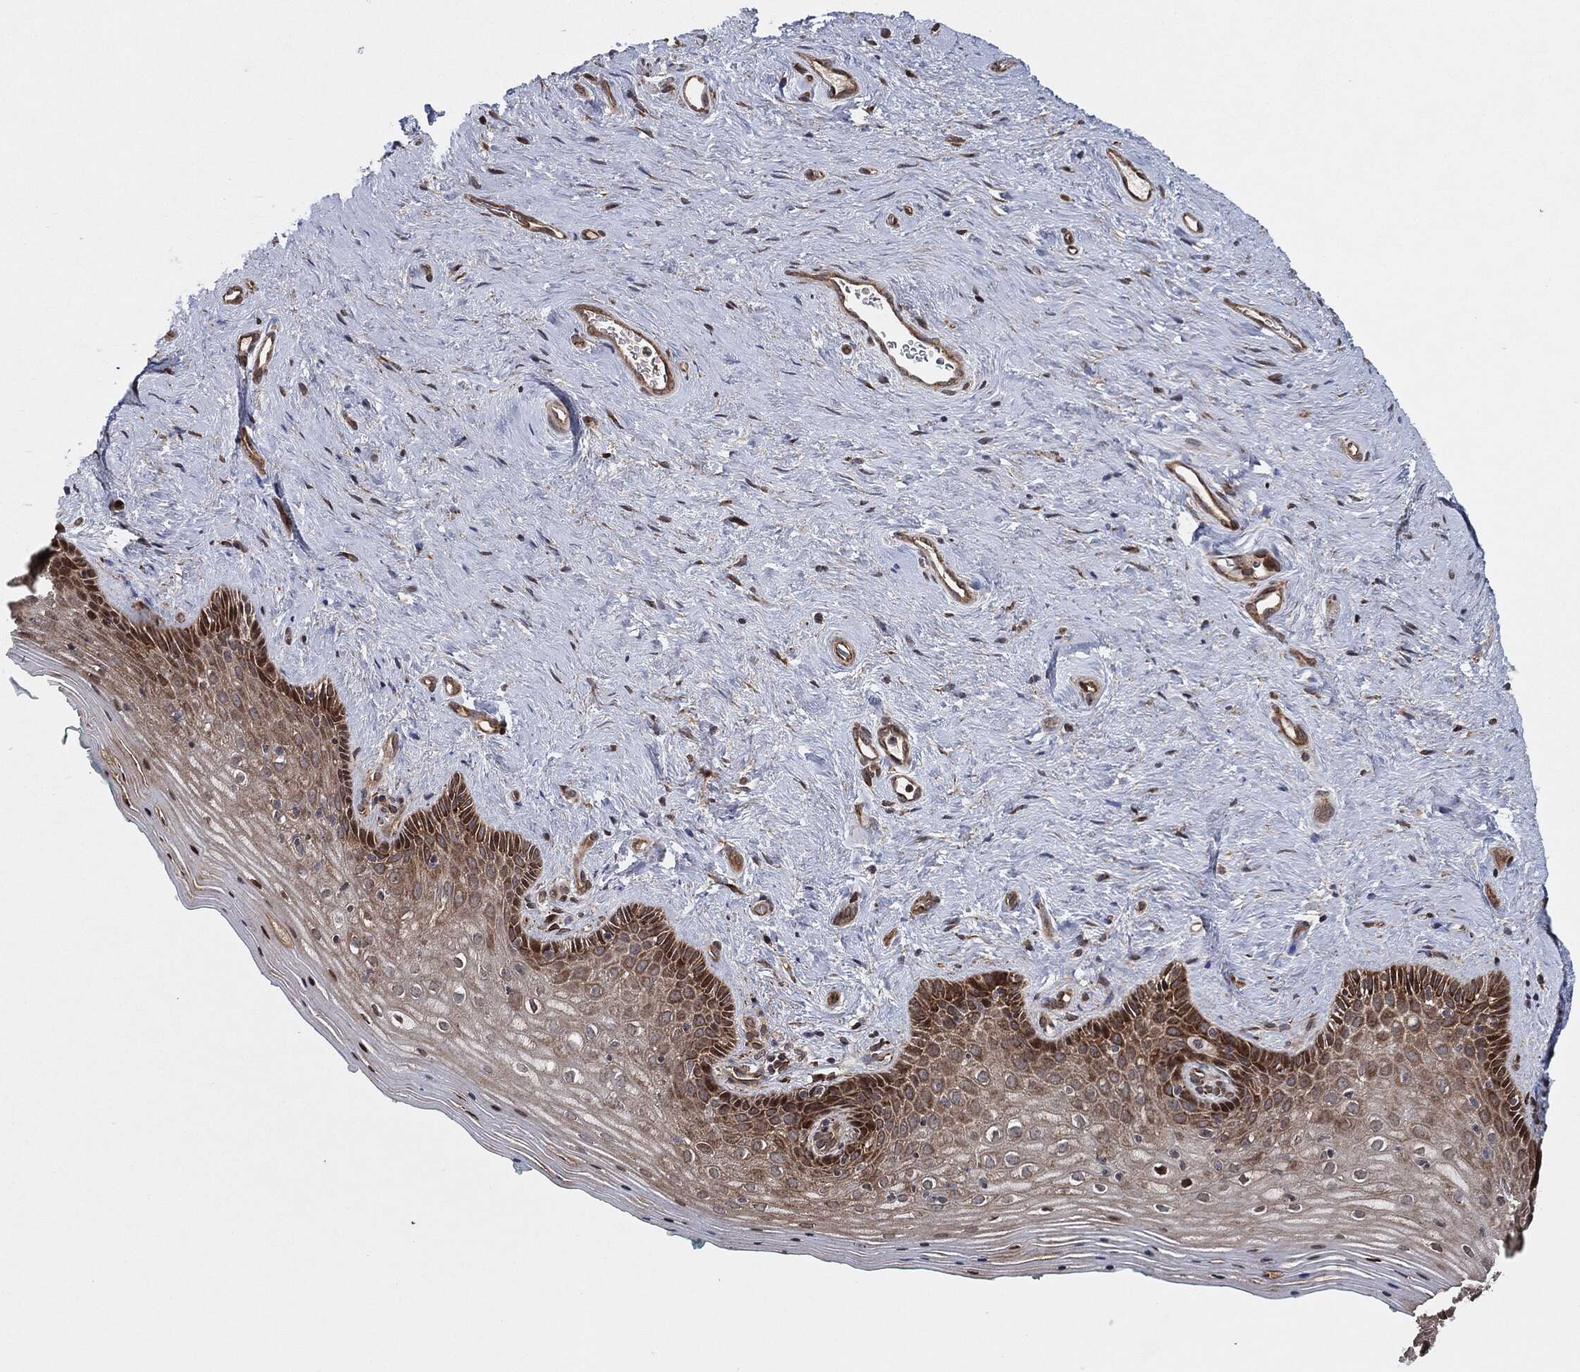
{"staining": {"intensity": "strong", "quantity": "<25%", "location": "cytoplasmic/membranous"}, "tissue": "vagina", "cell_type": "Squamous epithelial cells", "image_type": "normal", "snomed": [{"axis": "morphology", "description": "Normal tissue, NOS"}, {"axis": "topography", "description": "Vagina"}], "caption": "This is a micrograph of immunohistochemistry (IHC) staining of normal vagina, which shows strong staining in the cytoplasmic/membranous of squamous epithelial cells.", "gene": "BCAR1", "patient": {"sex": "female", "age": 45}}